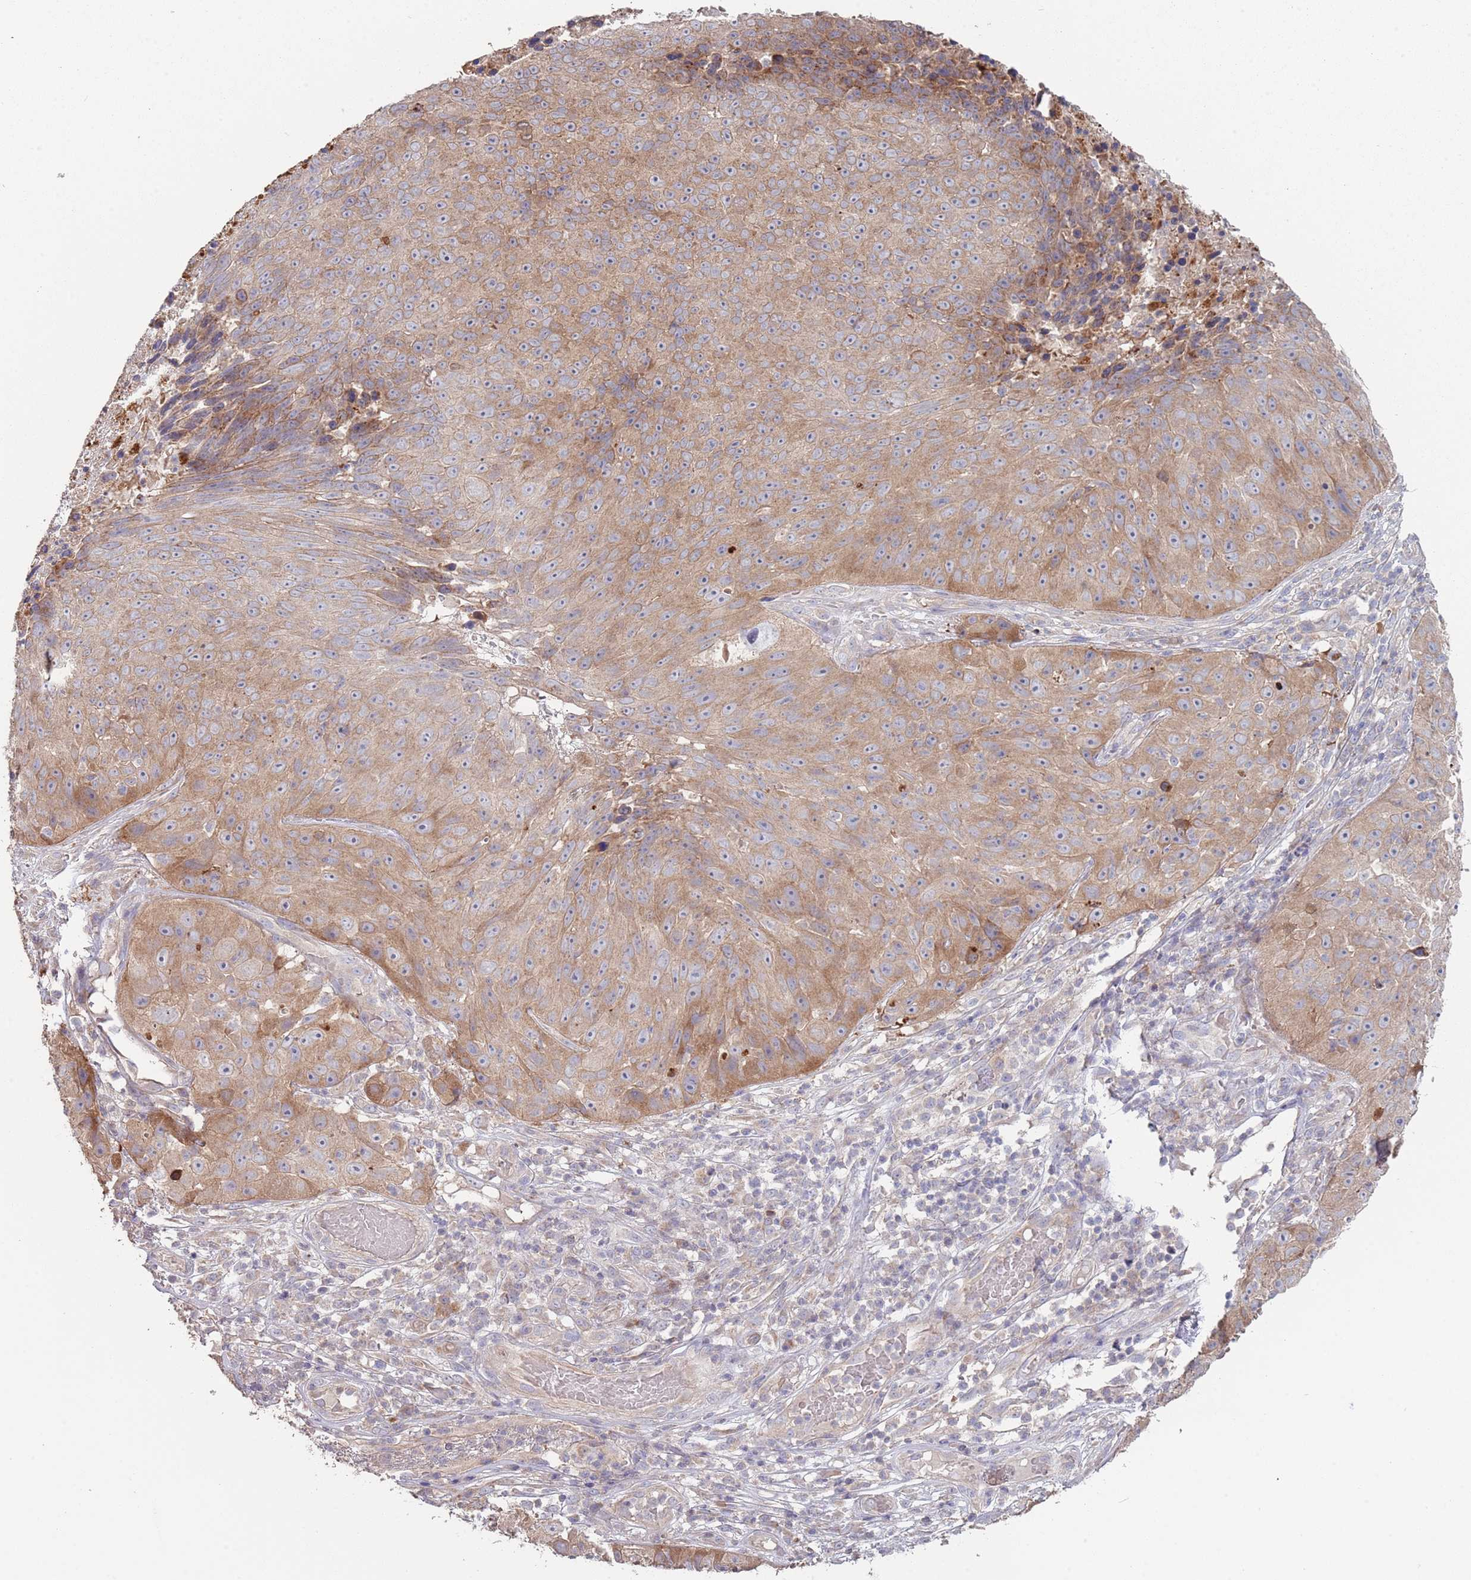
{"staining": {"intensity": "moderate", "quantity": ">75%", "location": "cytoplasmic/membranous"}, "tissue": "skin cancer", "cell_type": "Tumor cells", "image_type": "cancer", "snomed": [{"axis": "morphology", "description": "Squamous cell carcinoma, NOS"}, {"axis": "topography", "description": "Skin"}], "caption": "Immunohistochemical staining of squamous cell carcinoma (skin) exhibits medium levels of moderate cytoplasmic/membranous positivity in about >75% of tumor cells. The staining is performed using DAB (3,3'-diaminobenzidine) brown chromogen to label protein expression. The nuclei are counter-stained blue using hematoxylin.", "gene": "ABCC10", "patient": {"sex": "female", "age": 87}}